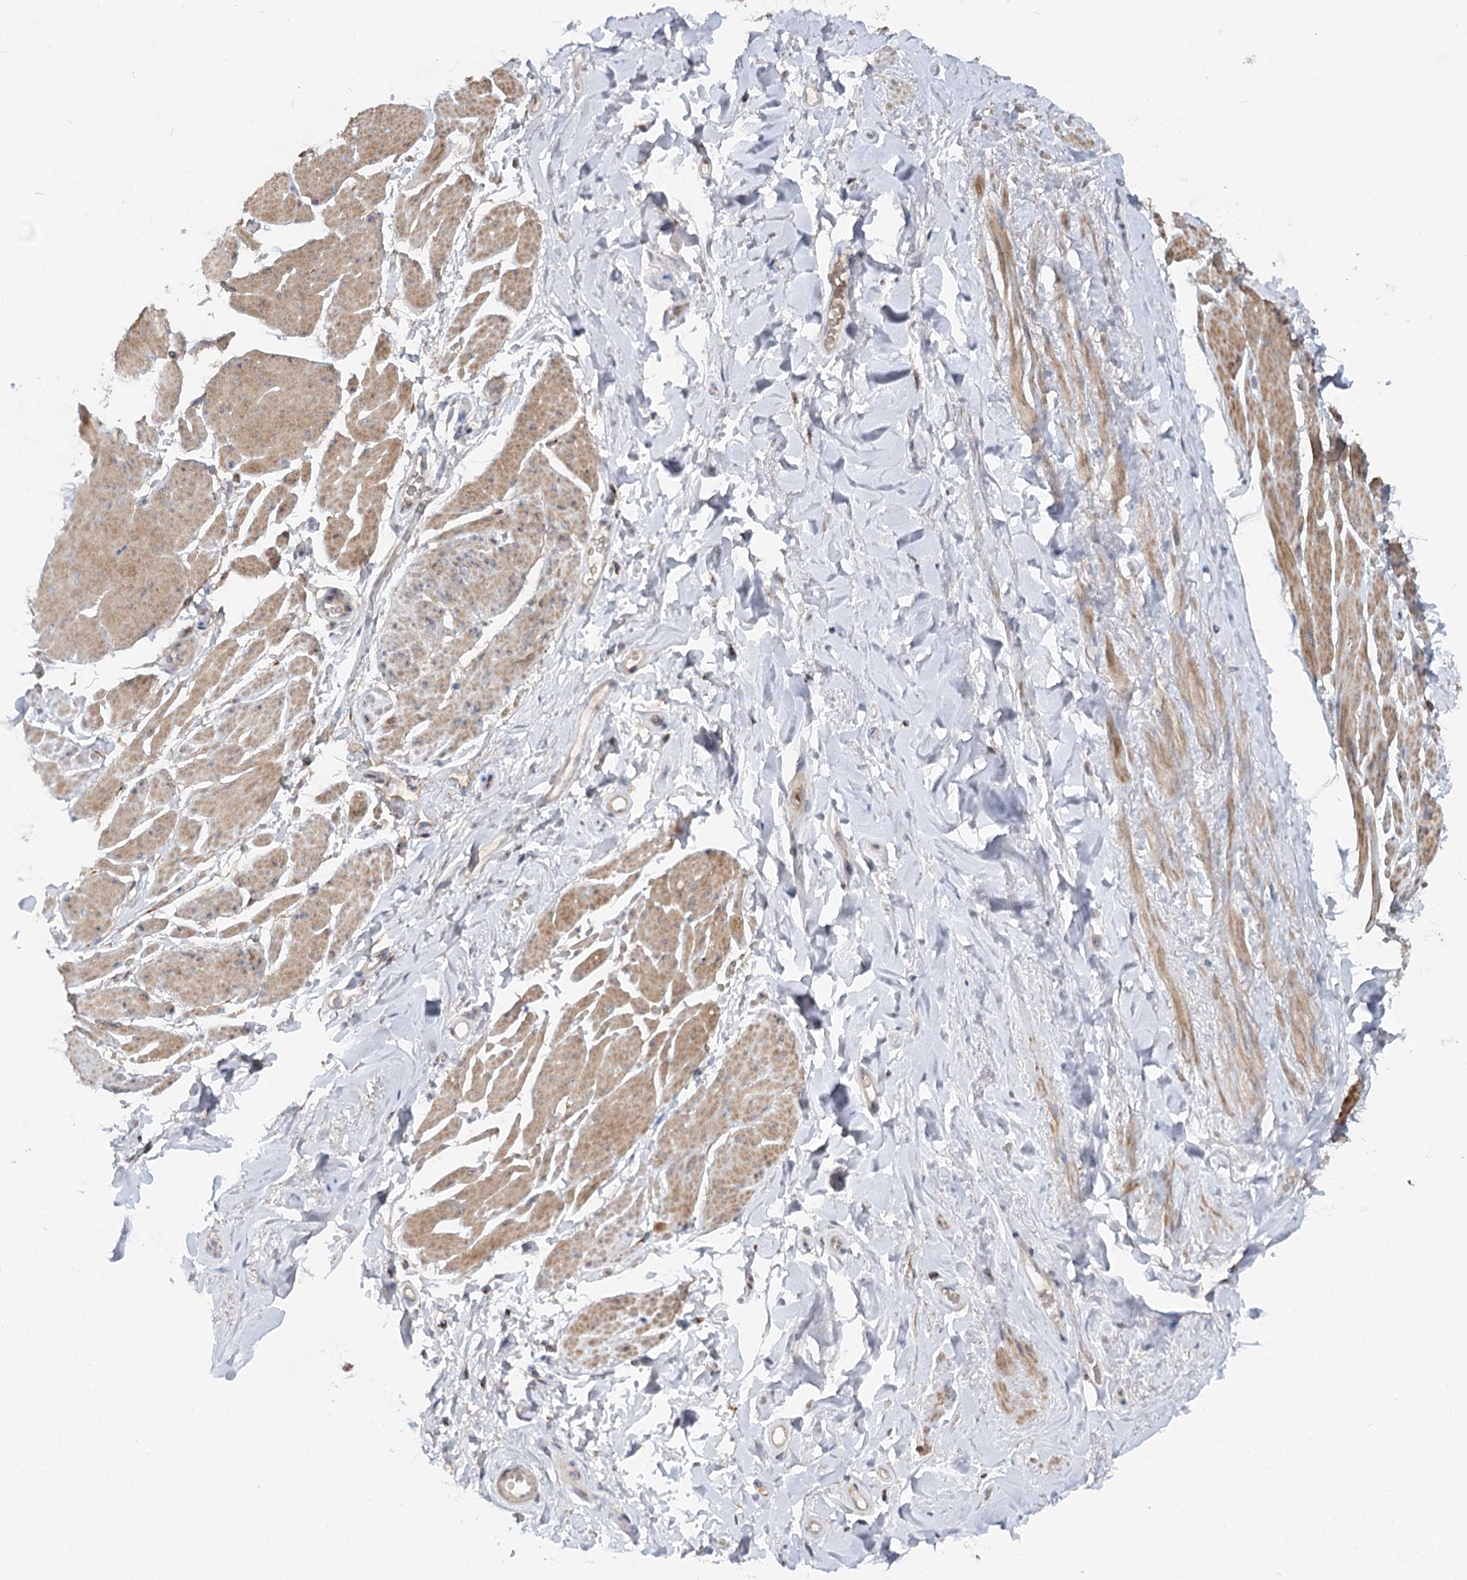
{"staining": {"intensity": "moderate", "quantity": ">75%", "location": "cytoplasmic/membranous"}, "tissue": "smooth muscle", "cell_type": "Smooth muscle cells", "image_type": "normal", "snomed": [{"axis": "morphology", "description": "Normal tissue, NOS"}, {"axis": "topography", "description": "Smooth muscle"}, {"axis": "topography", "description": "Peripheral nerve tissue"}], "caption": "Smooth muscle stained for a protein (brown) exhibits moderate cytoplasmic/membranous positive staining in approximately >75% of smooth muscle cells.", "gene": "FGF19", "patient": {"sex": "male", "age": 69}}